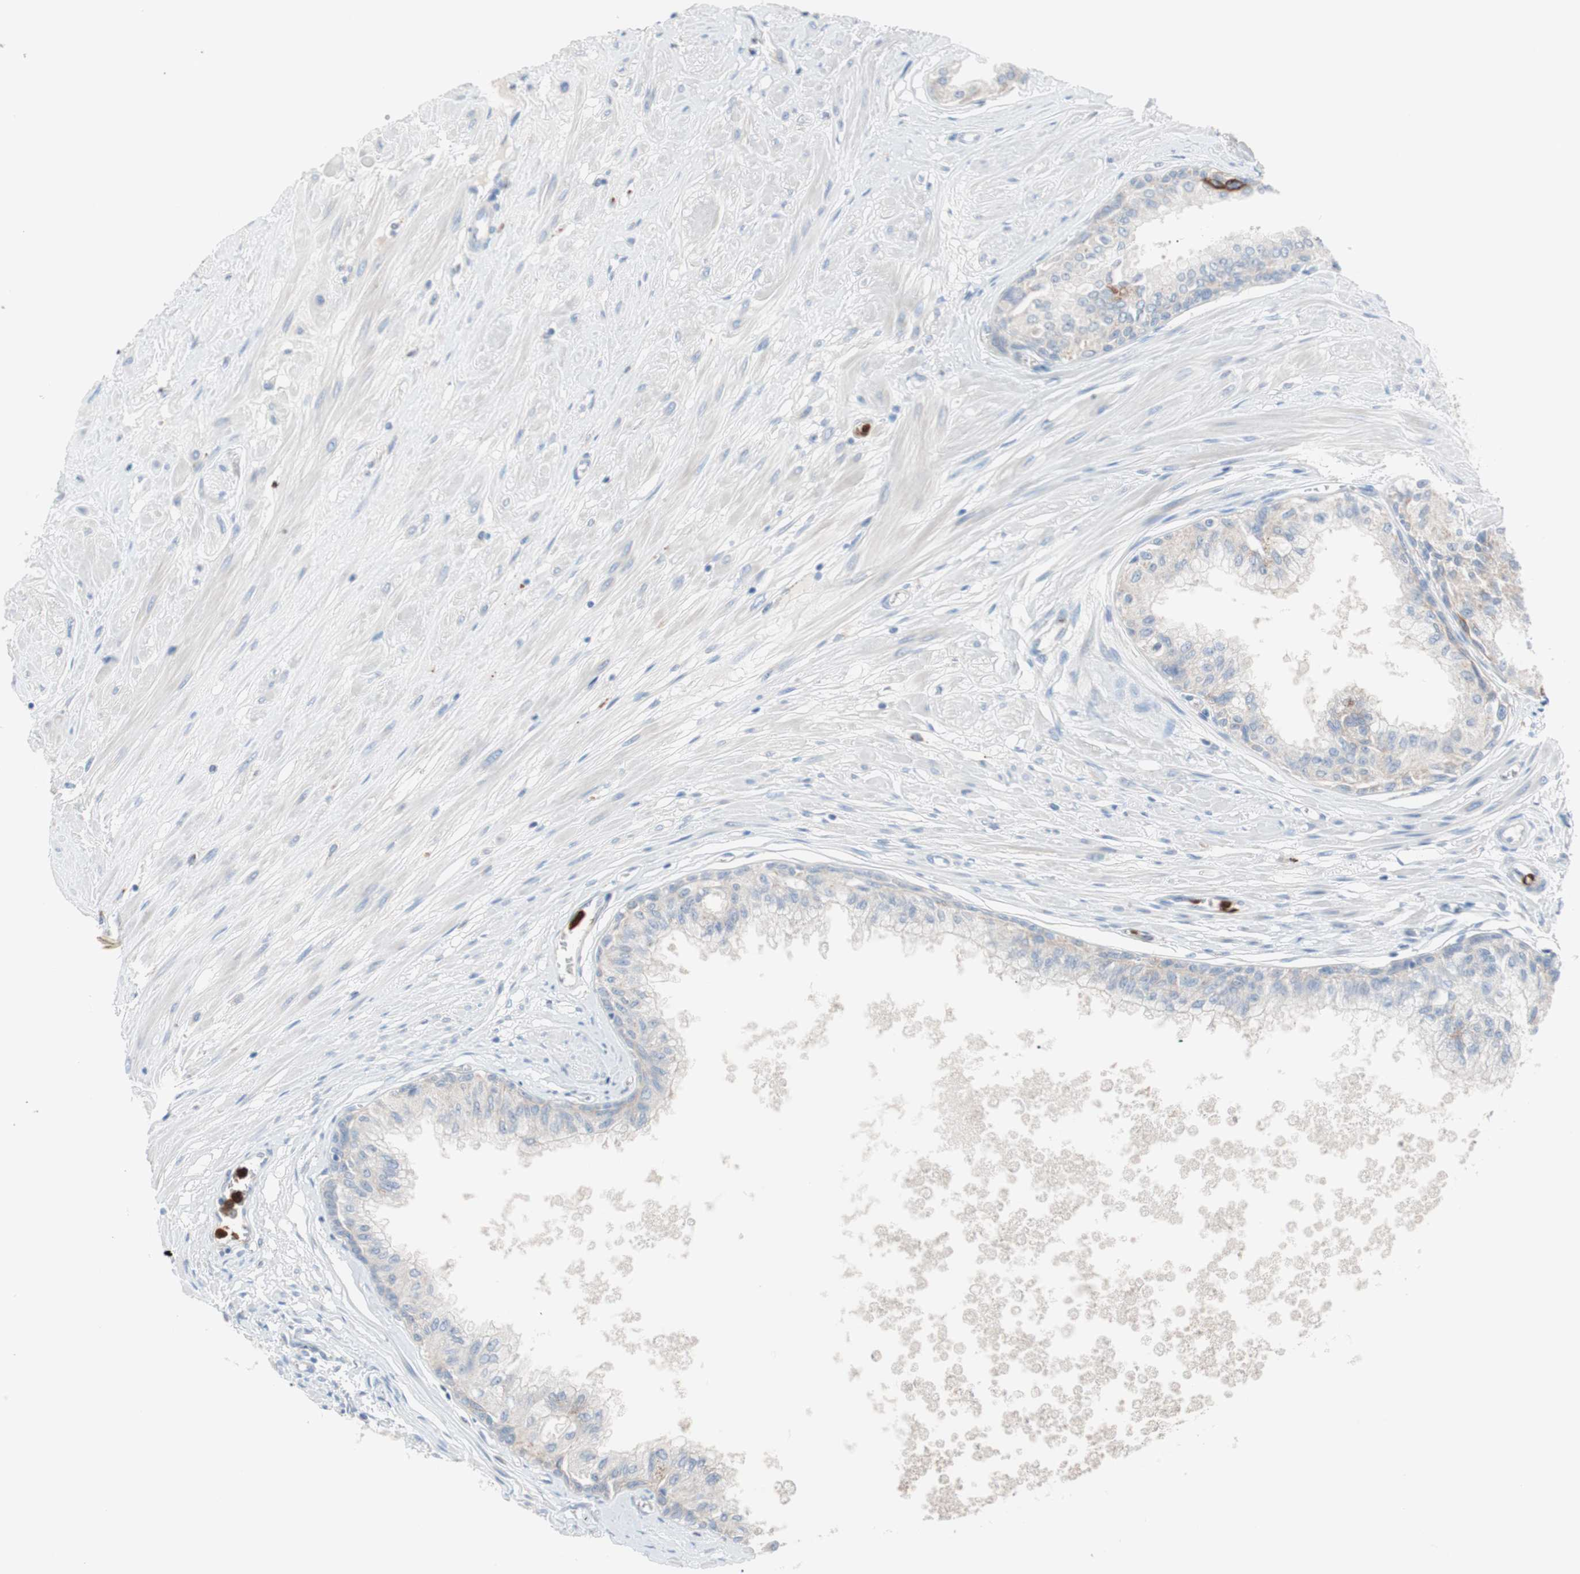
{"staining": {"intensity": "weak", "quantity": "25%-75%", "location": "cytoplasmic/membranous"}, "tissue": "prostate", "cell_type": "Glandular cells", "image_type": "normal", "snomed": [{"axis": "morphology", "description": "Normal tissue, NOS"}, {"axis": "topography", "description": "Prostate"}, {"axis": "topography", "description": "Seminal veicle"}], "caption": "The micrograph reveals staining of normal prostate, revealing weak cytoplasmic/membranous protein positivity (brown color) within glandular cells. The staining was performed using DAB (3,3'-diaminobenzidine), with brown indicating positive protein expression. Nuclei are stained blue with hematoxylin.", "gene": "CLEC4D", "patient": {"sex": "male", "age": 60}}